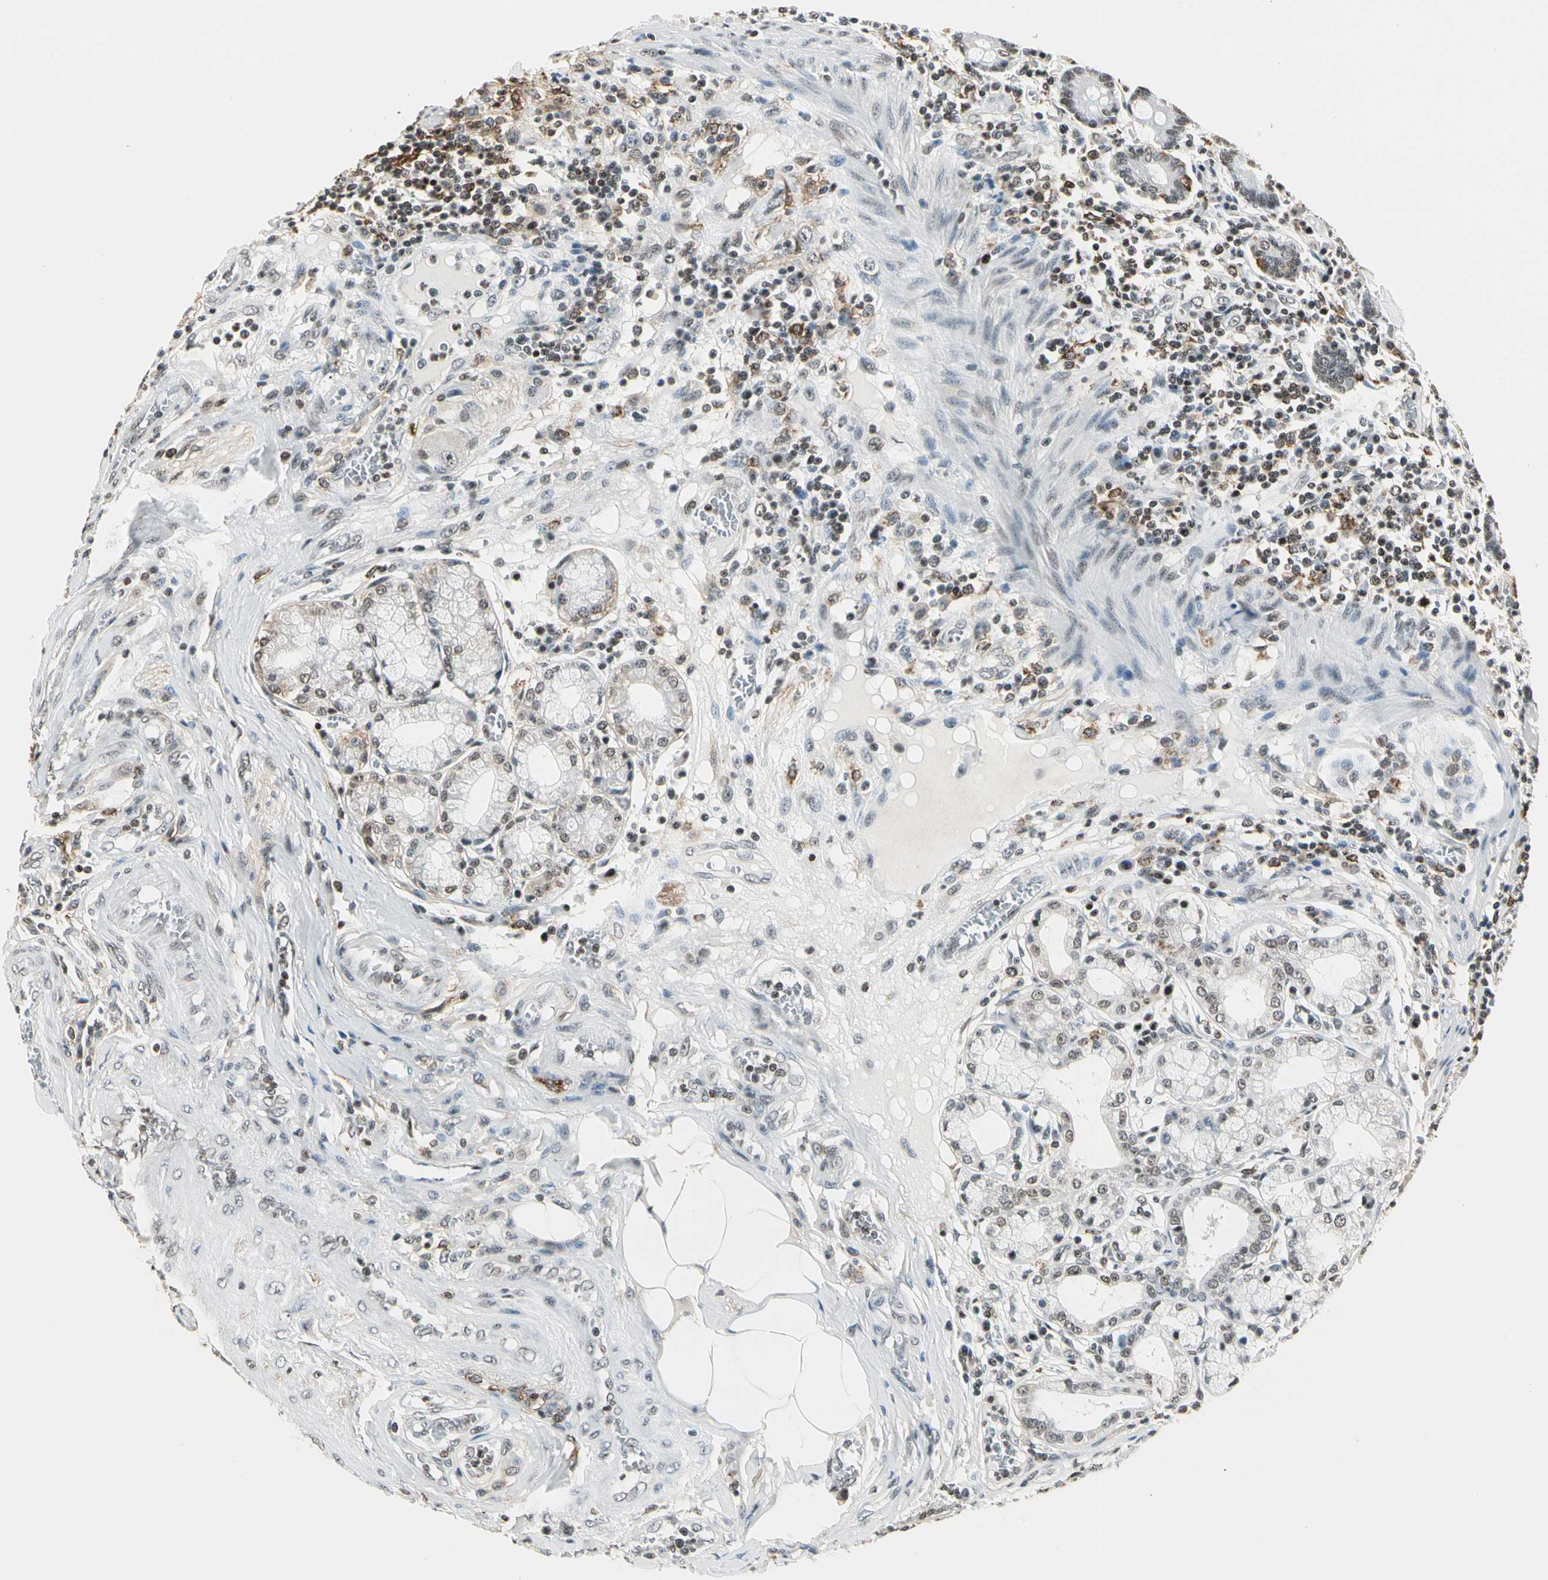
{"staining": {"intensity": "moderate", "quantity": "<25%", "location": "nuclear"}, "tissue": "duodenum", "cell_type": "Glandular cells", "image_type": "normal", "snomed": [{"axis": "morphology", "description": "Normal tissue, NOS"}, {"axis": "topography", "description": "Duodenum"}], "caption": "There is low levels of moderate nuclear staining in glandular cells of benign duodenum, as demonstrated by immunohistochemical staining (brown color).", "gene": "FER", "patient": {"sex": "female", "age": 73}}